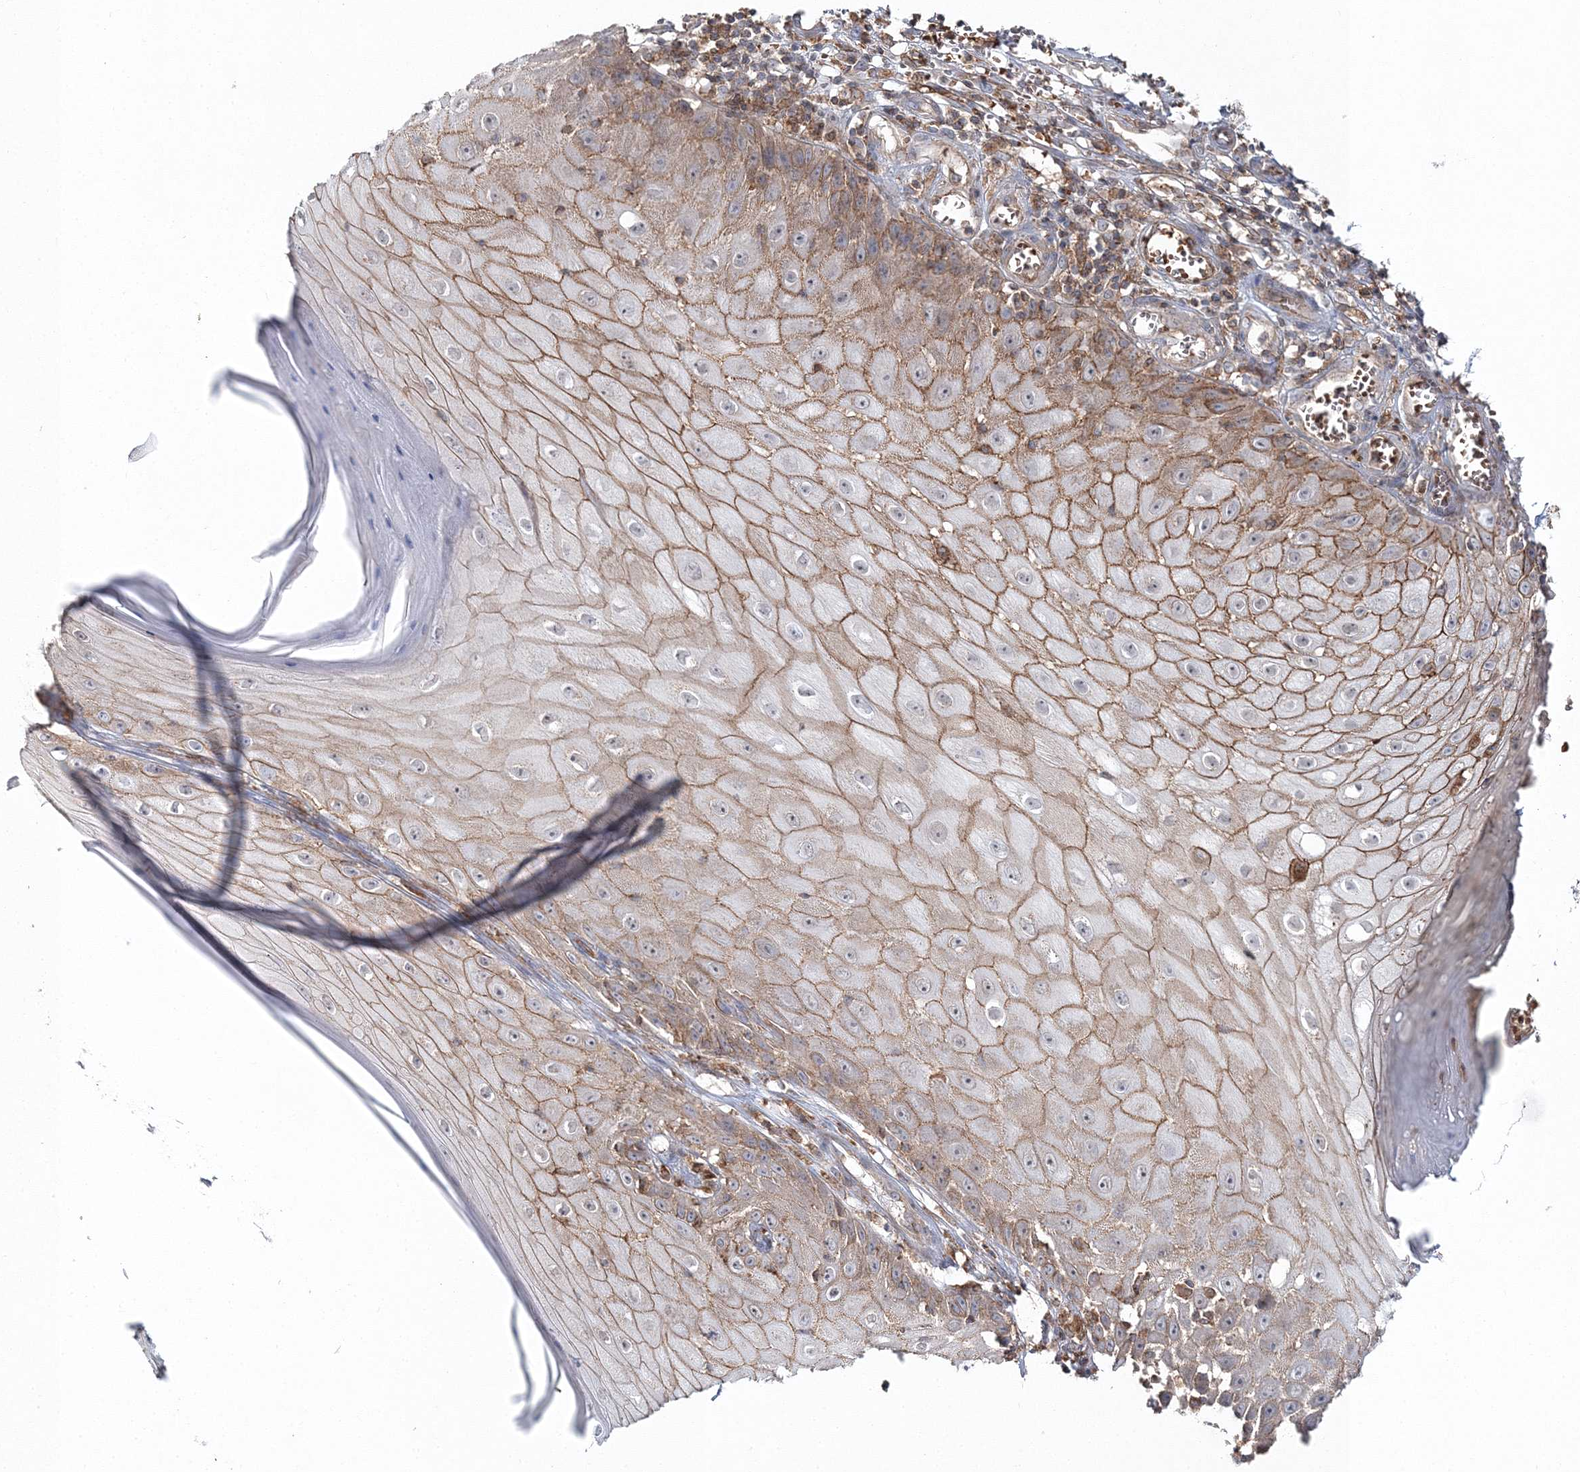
{"staining": {"intensity": "moderate", "quantity": ">75%", "location": "cytoplasmic/membranous"}, "tissue": "skin cancer", "cell_type": "Tumor cells", "image_type": "cancer", "snomed": [{"axis": "morphology", "description": "Squamous cell carcinoma, NOS"}, {"axis": "topography", "description": "Skin"}], "caption": "Skin squamous cell carcinoma tissue exhibits moderate cytoplasmic/membranous staining in about >75% of tumor cells, visualized by immunohistochemistry.", "gene": "PCBD2", "patient": {"sex": "female", "age": 73}}